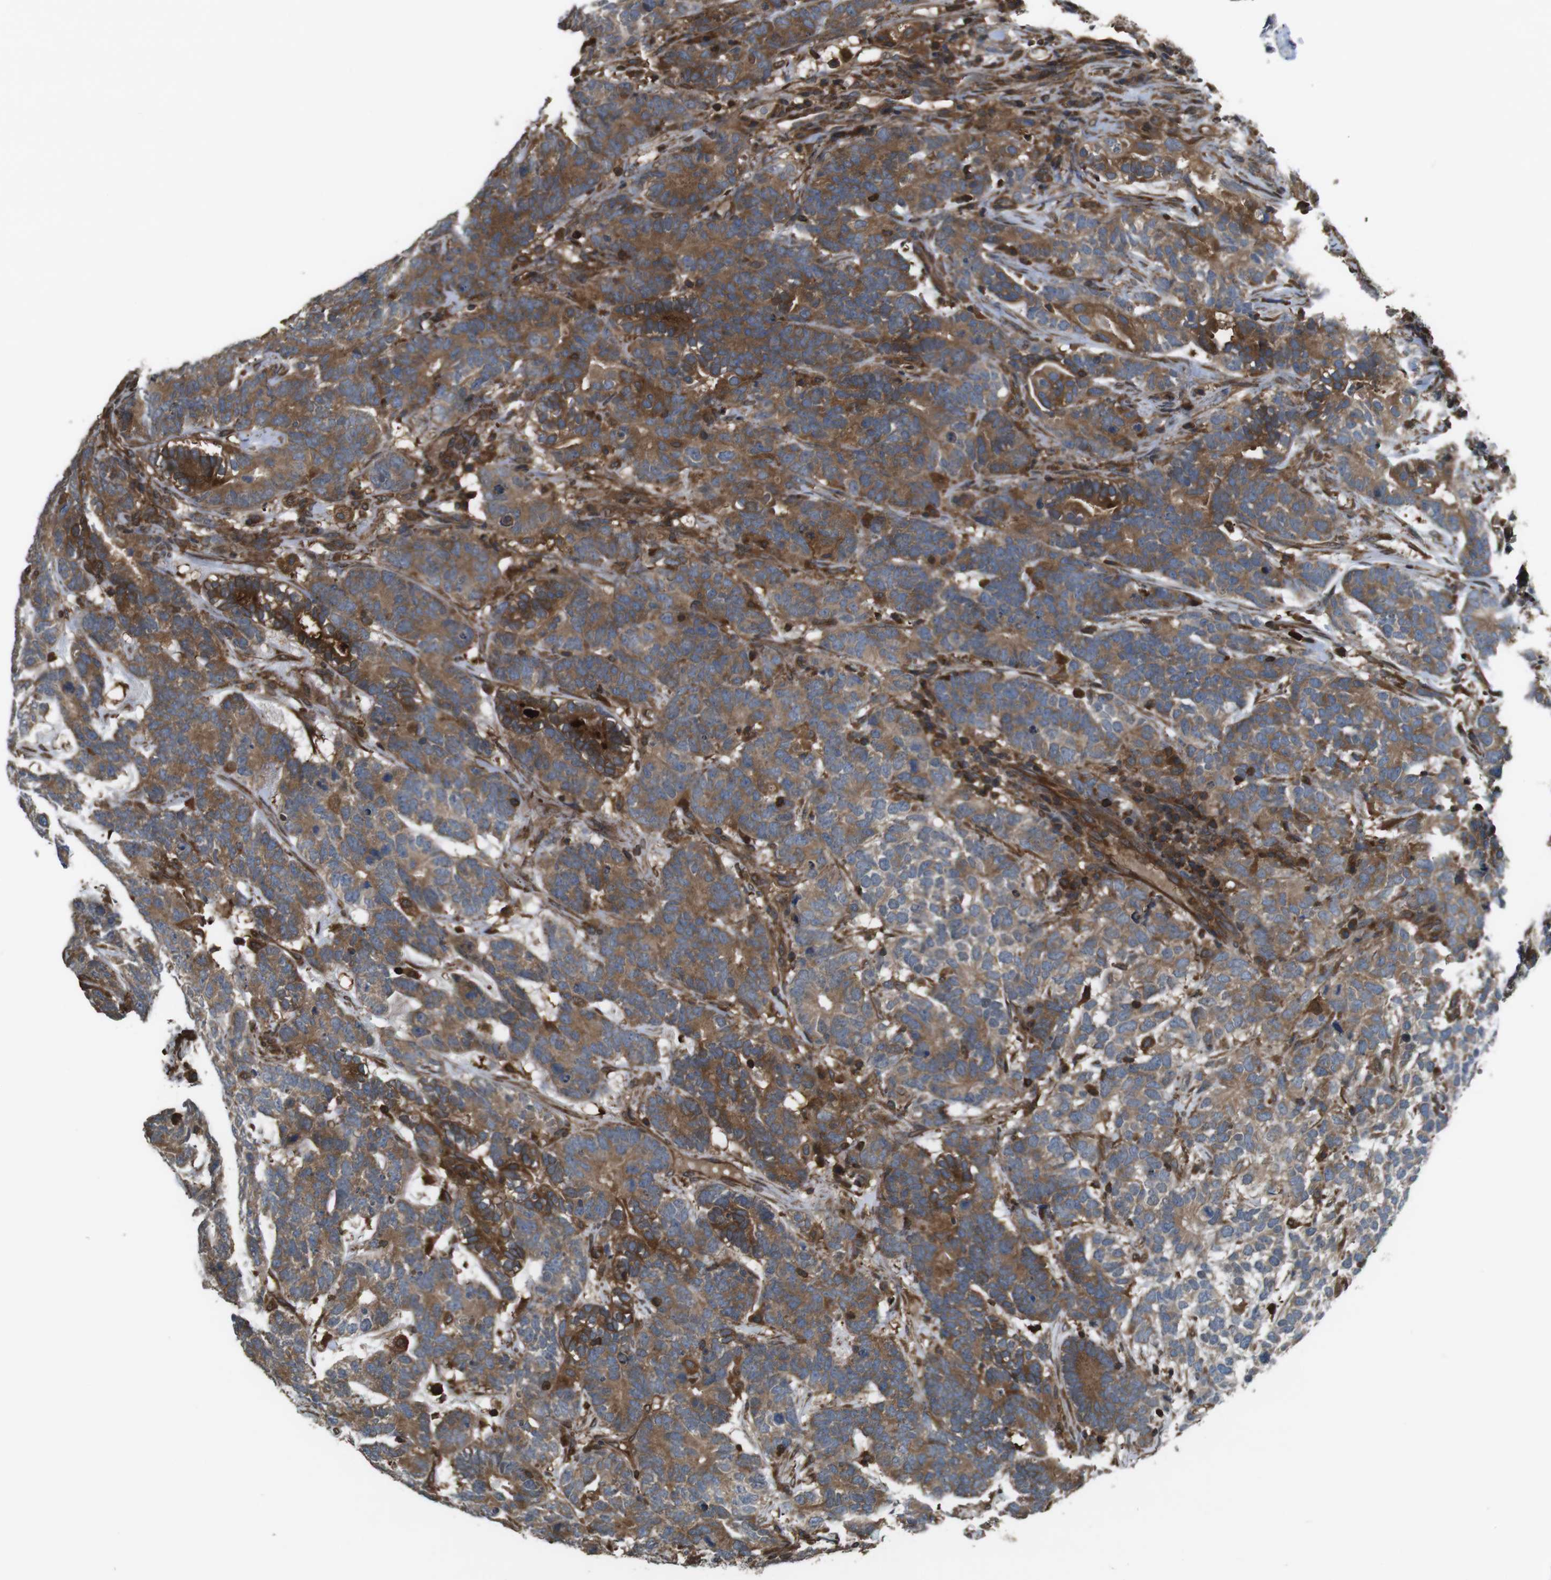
{"staining": {"intensity": "moderate", "quantity": ">75%", "location": "cytoplasmic/membranous"}, "tissue": "testis cancer", "cell_type": "Tumor cells", "image_type": "cancer", "snomed": [{"axis": "morphology", "description": "Carcinoma, Embryonal, NOS"}, {"axis": "topography", "description": "Testis"}], "caption": "Immunohistochemistry of testis cancer exhibits medium levels of moderate cytoplasmic/membranous expression in about >75% of tumor cells.", "gene": "ARHGDIA", "patient": {"sex": "male", "age": 26}}